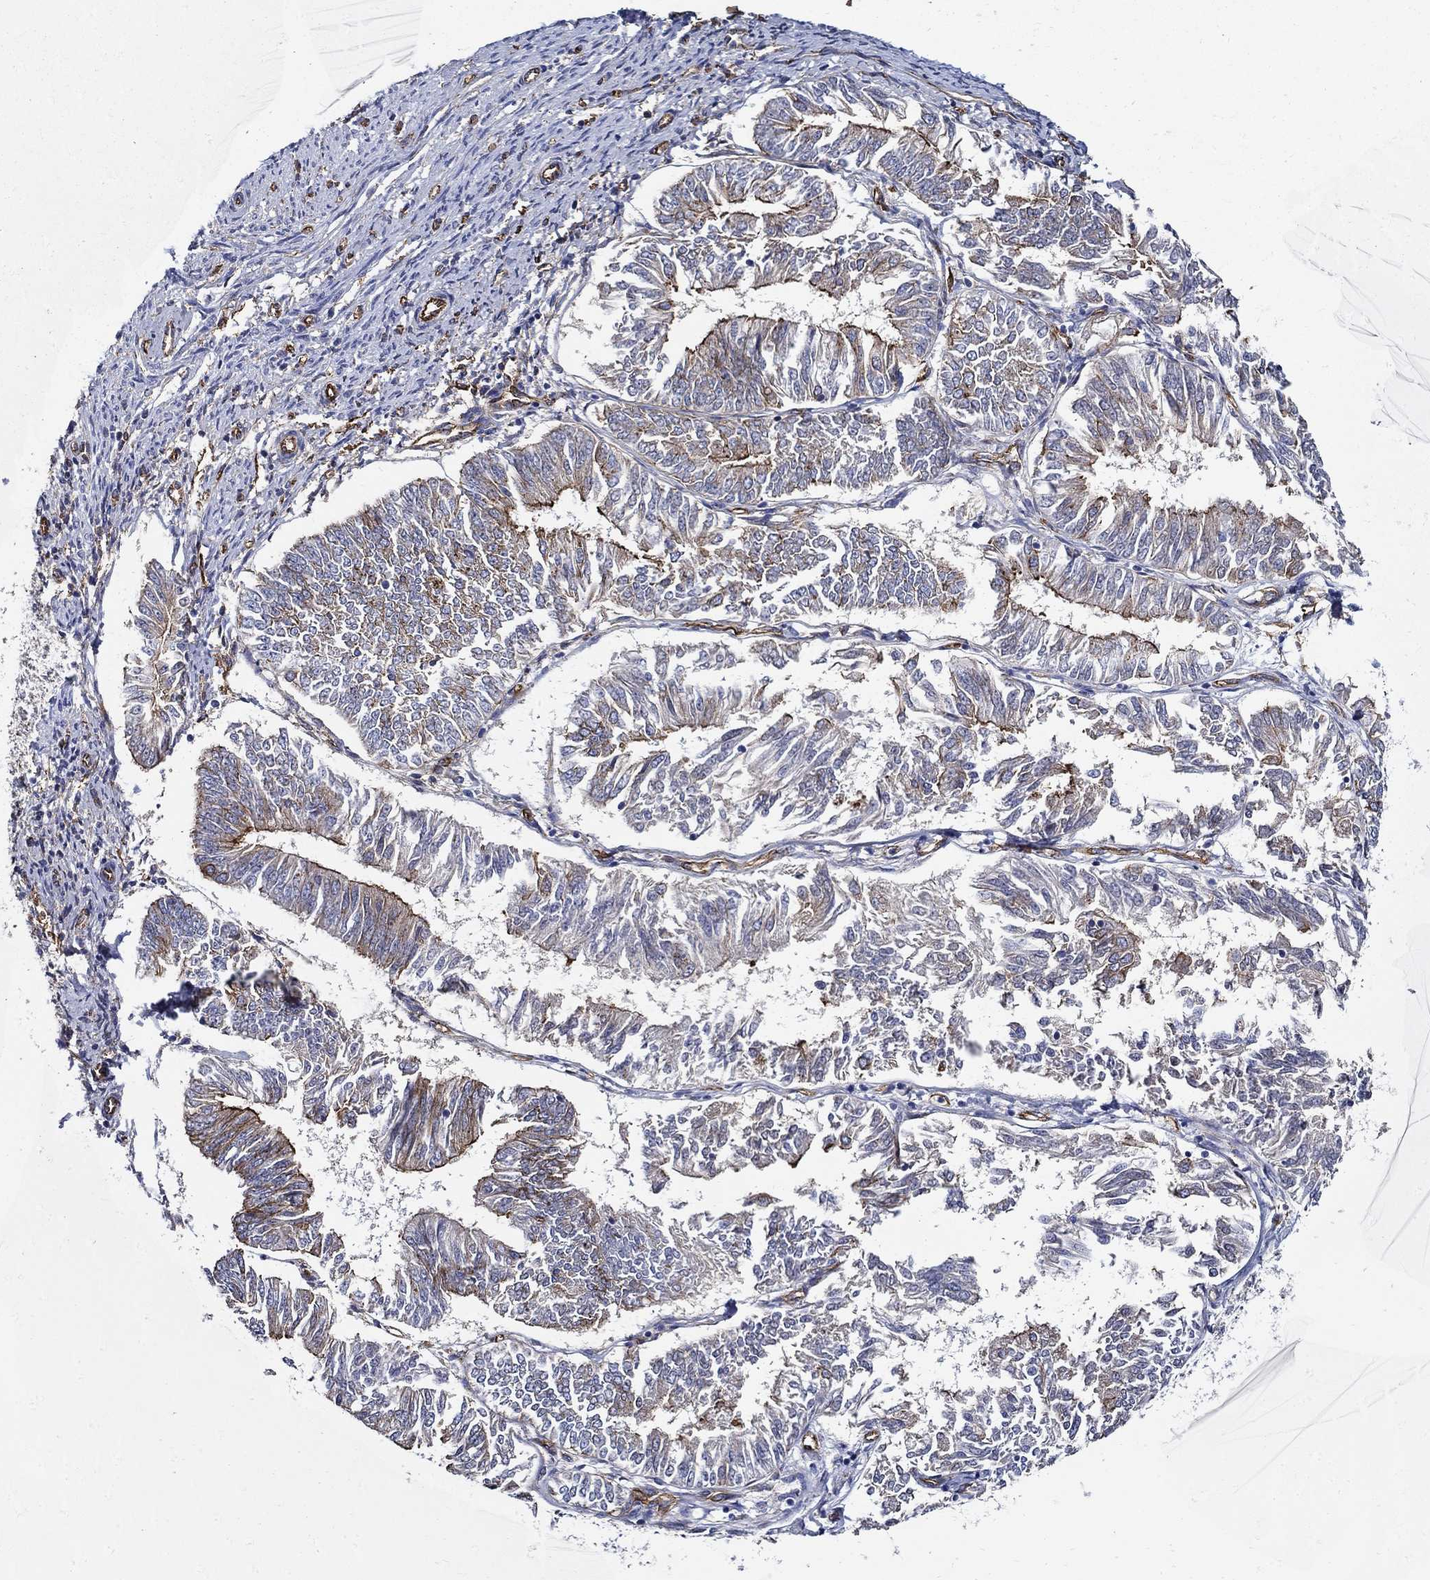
{"staining": {"intensity": "strong", "quantity": "25%-75%", "location": "cytoplasmic/membranous"}, "tissue": "endometrial cancer", "cell_type": "Tumor cells", "image_type": "cancer", "snomed": [{"axis": "morphology", "description": "Adenocarcinoma, NOS"}, {"axis": "topography", "description": "Endometrium"}], "caption": "Protein analysis of endometrial cancer tissue exhibits strong cytoplasmic/membranous expression in approximately 25%-75% of tumor cells.", "gene": "APBB3", "patient": {"sex": "female", "age": 58}}